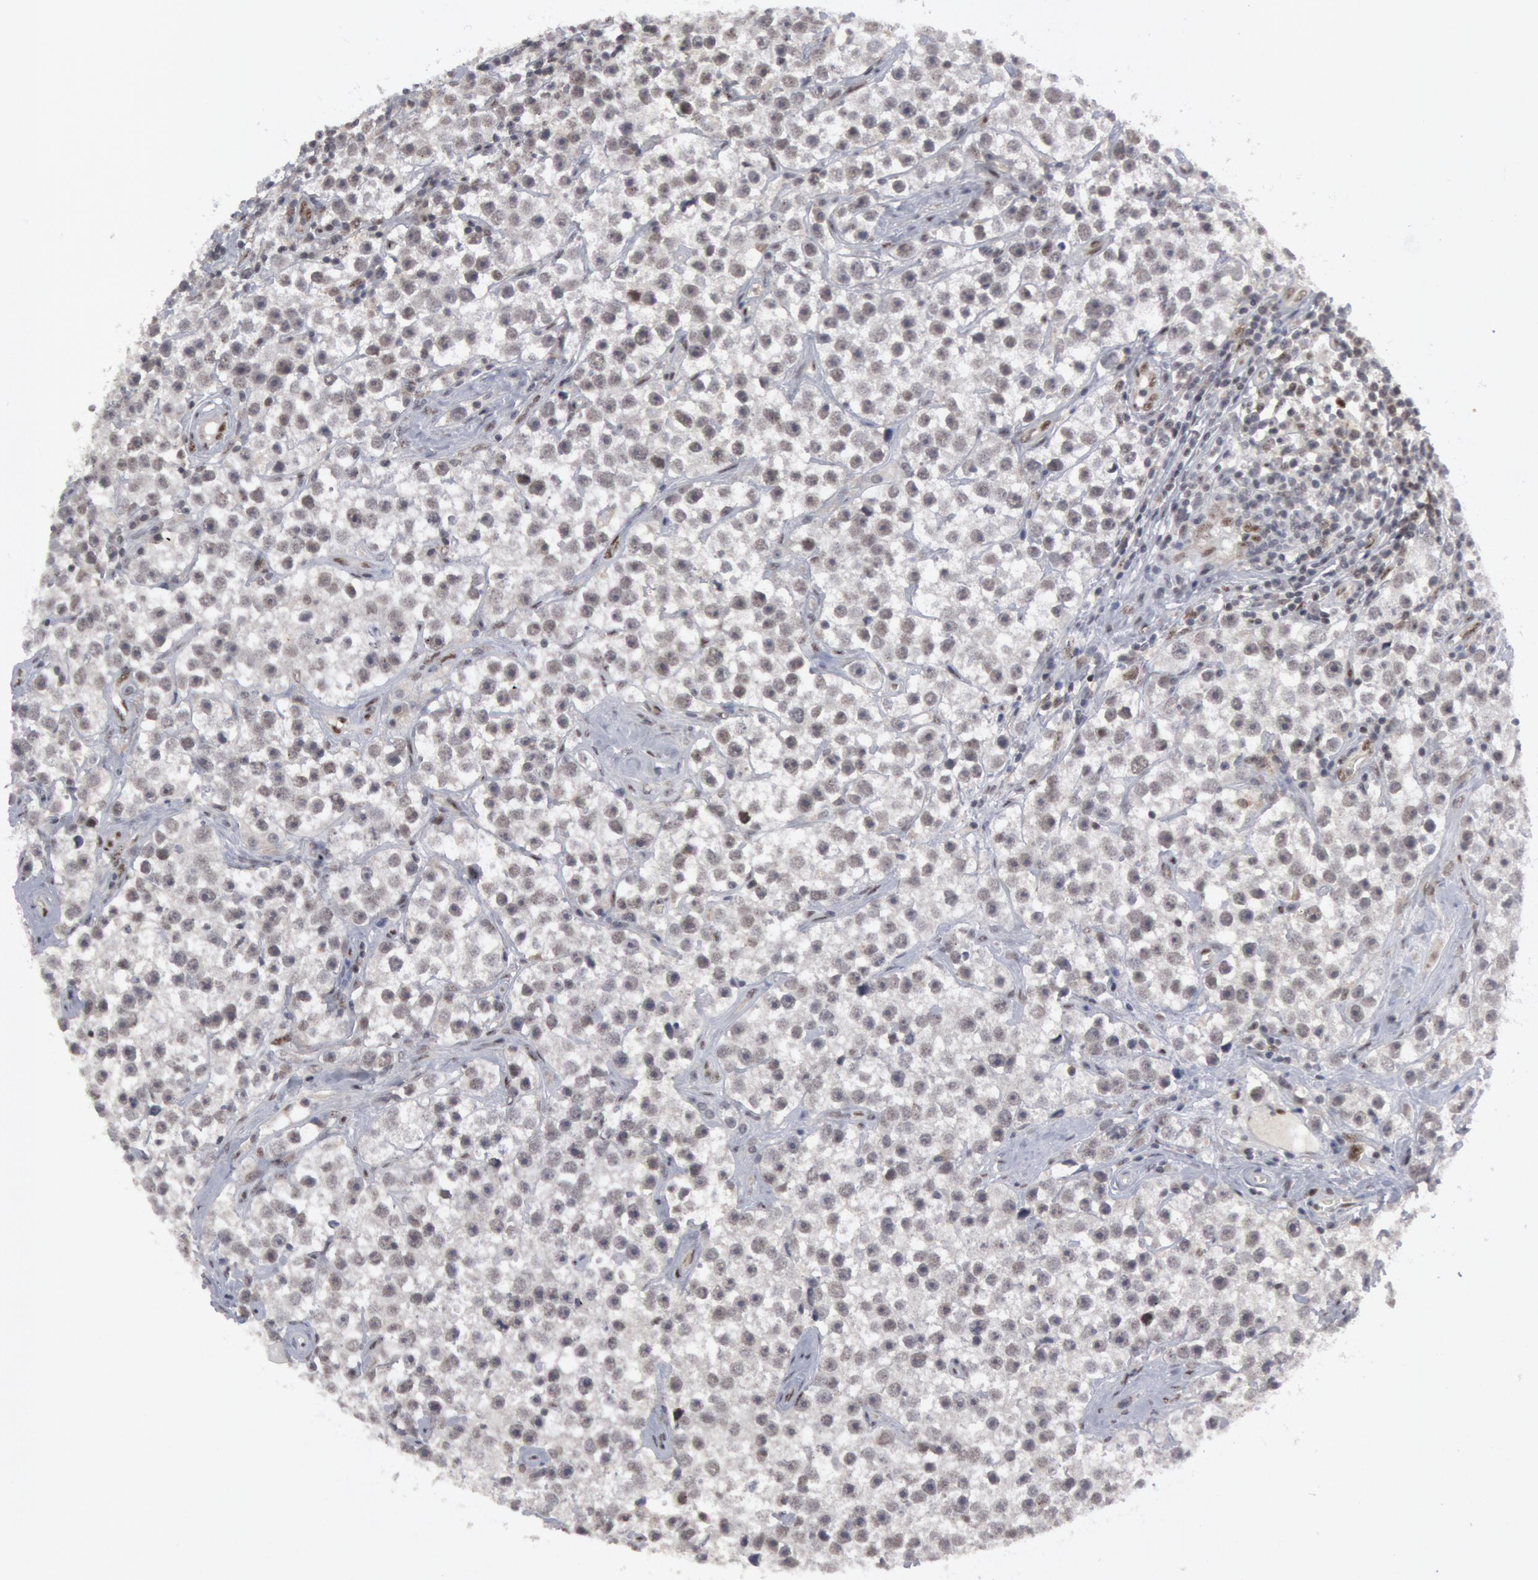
{"staining": {"intensity": "negative", "quantity": "none", "location": "none"}, "tissue": "testis cancer", "cell_type": "Tumor cells", "image_type": "cancer", "snomed": [{"axis": "morphology", "description": "Seminoma, NOS"}, {"axis": "topography", "description": "Testis"}], "caption": "Photomicrograph shows no significant protein positivity in tumor cells of seminoma (testis).", "gene": "FOXO1", "patient": {"sex": "male", "age": 32}}